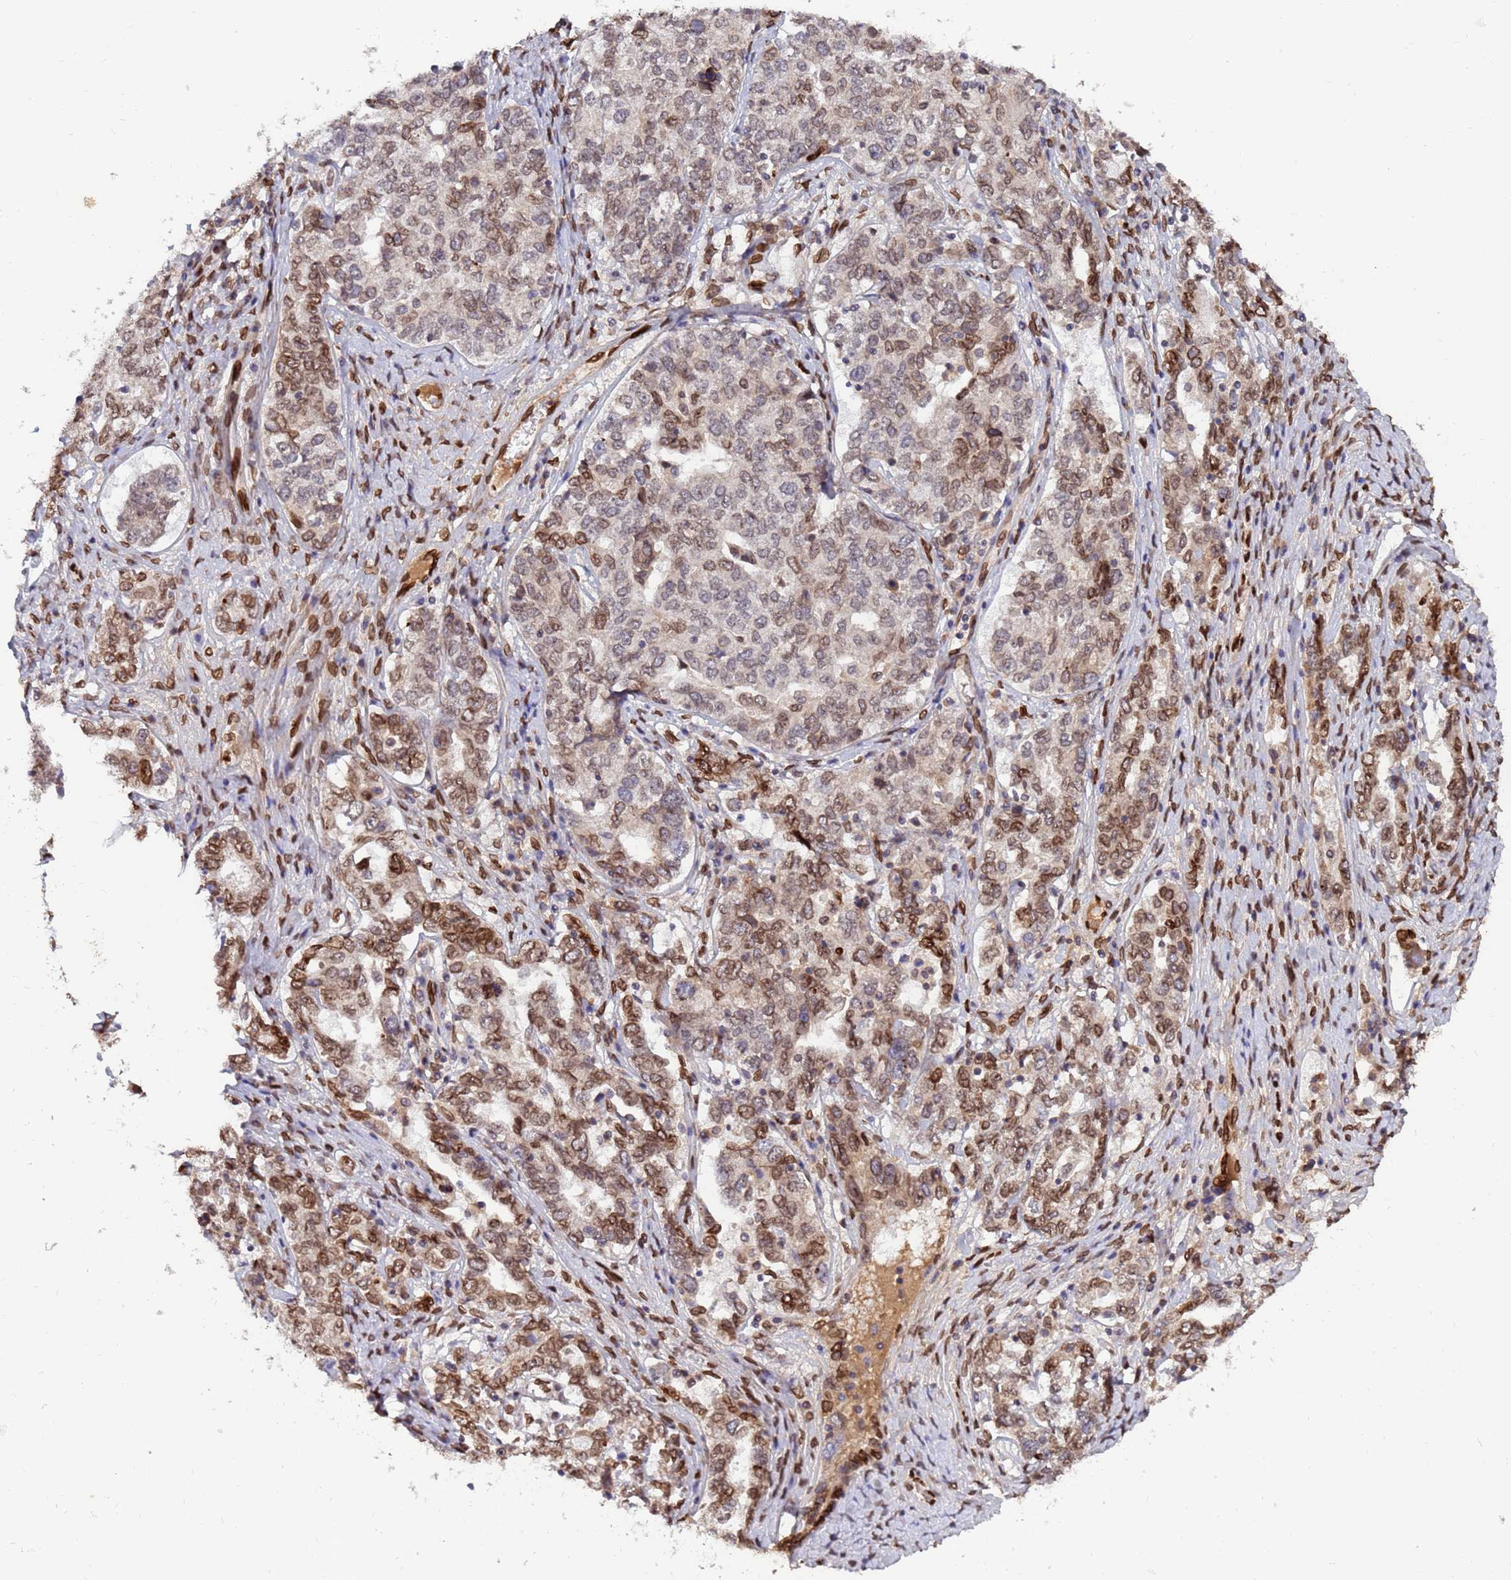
{"staining": {"intensity": "moderate", "quantity": "25%-75%", "location": "cytoplasmic/membranous,nuclear"}, "tissue": "ovarian cancer", "cell_type": "Tumor cells", "image_type": "cancer", "snomed": [{"axis": "morphology", "description": "Carcinoma, endometroid"}, {"axis": "topography", "description": "Ovary"}], "caption": "Immunohistochemistry (IHC) photomicrograph of neoplastic tissue: ovarian cancer stained using immunohistochemistry demonstrates medium levels of moderate protein expression localized specifically in the cytoplasmic/membranous and nuclear of tumor cells, appearing as a cytoplasmic/membranous and nuclear brown color.", "gene": "GPR135", "patient": {"sex": "female", "age": 62}}